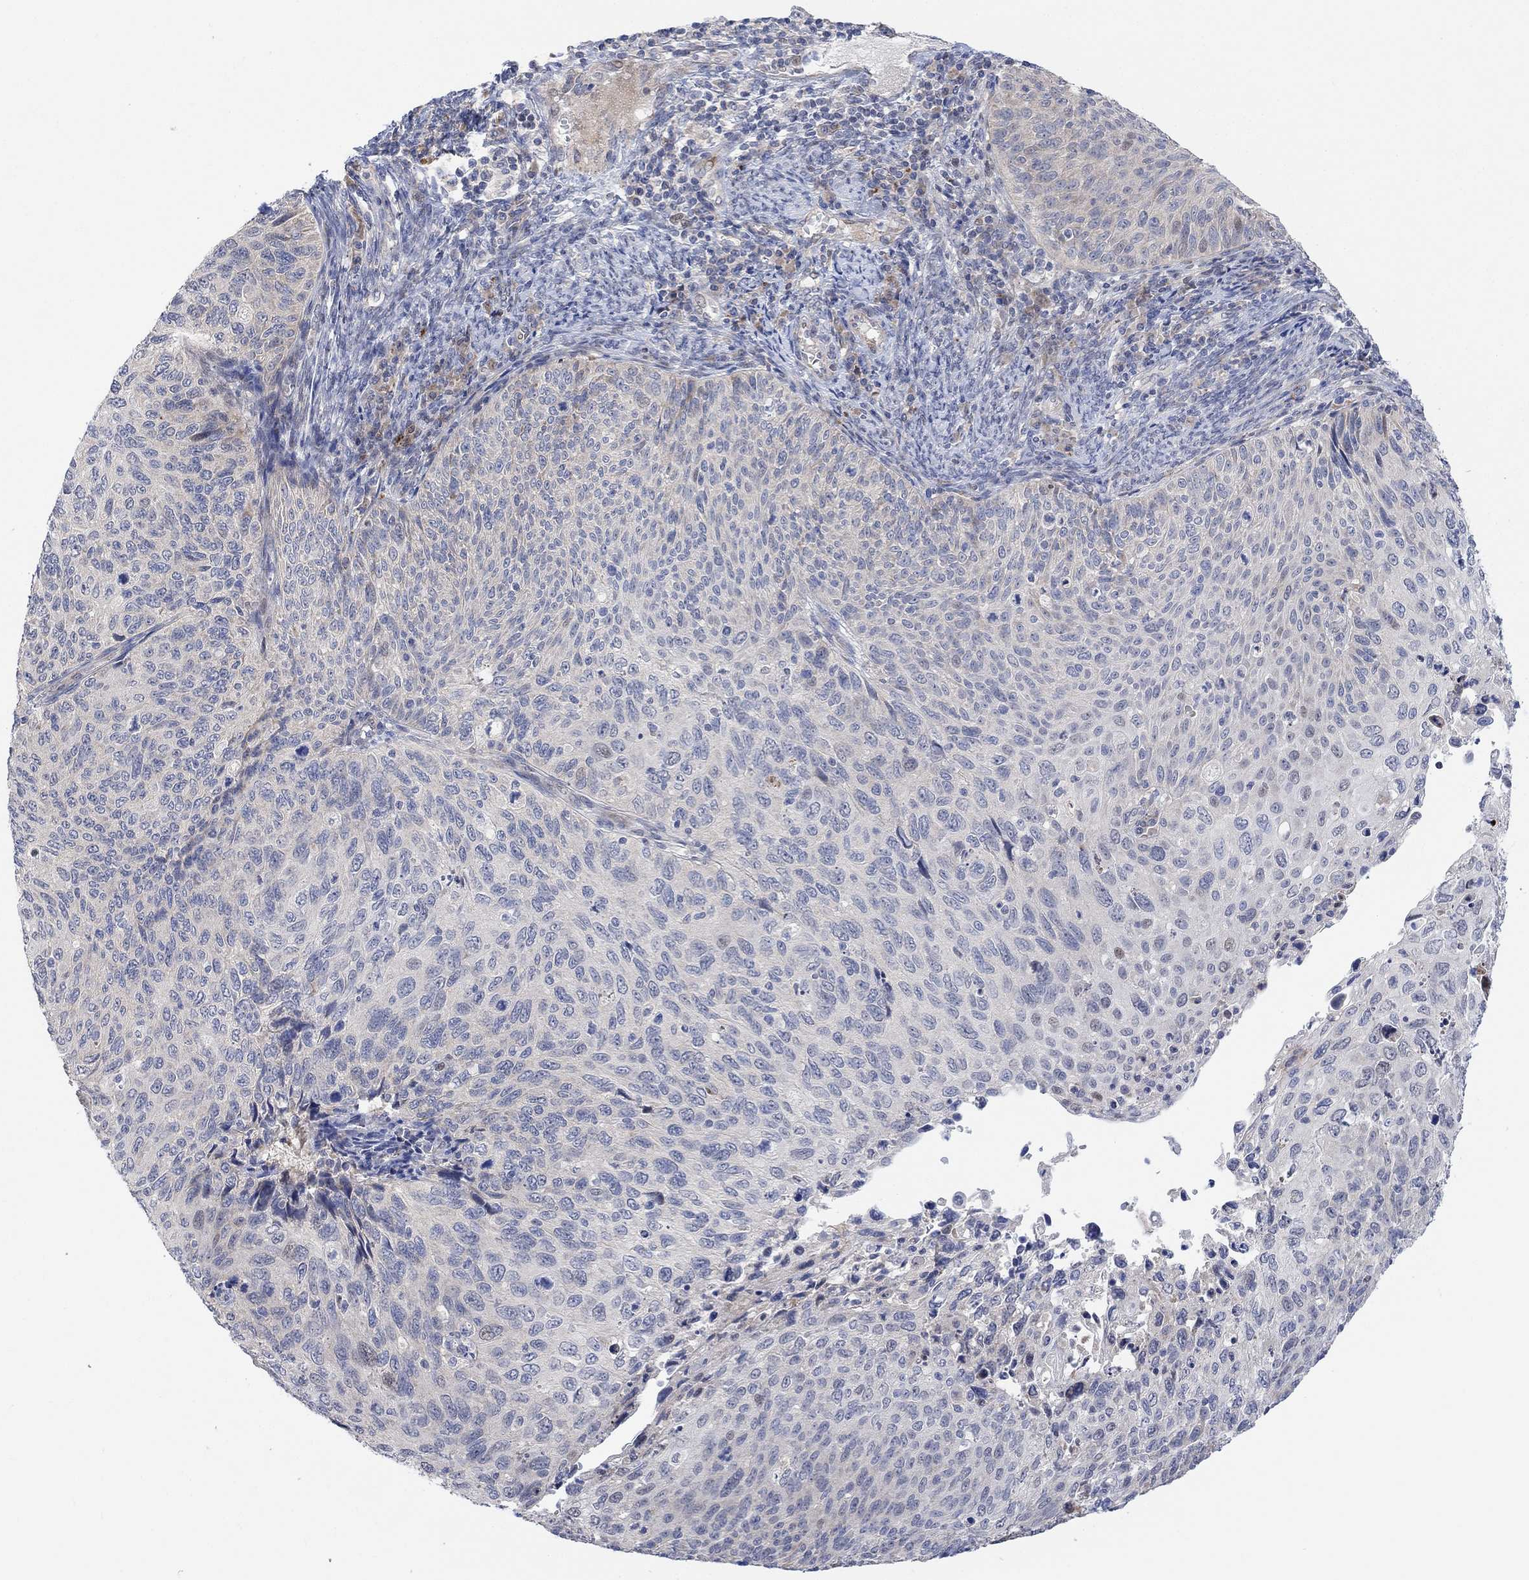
{"staining": {"intensity": "negative", "quantity": "none", "location": "none"}, "tissue": "cervical cancer", "cell_type": "Tumor cells", "image_type": "cancer", "snomed": [{"axis": "morphology", "description": "Squamous cell carcinoma, NOS"}, {"axis": "topography", "description": "Cervix"}], "caption": "Protein analysis of cervical squamous cell carcinoma exhibits no significant staining in tumor cells.", "gene": "CNTF", "patient": {"sex": "female", "age": 70}}